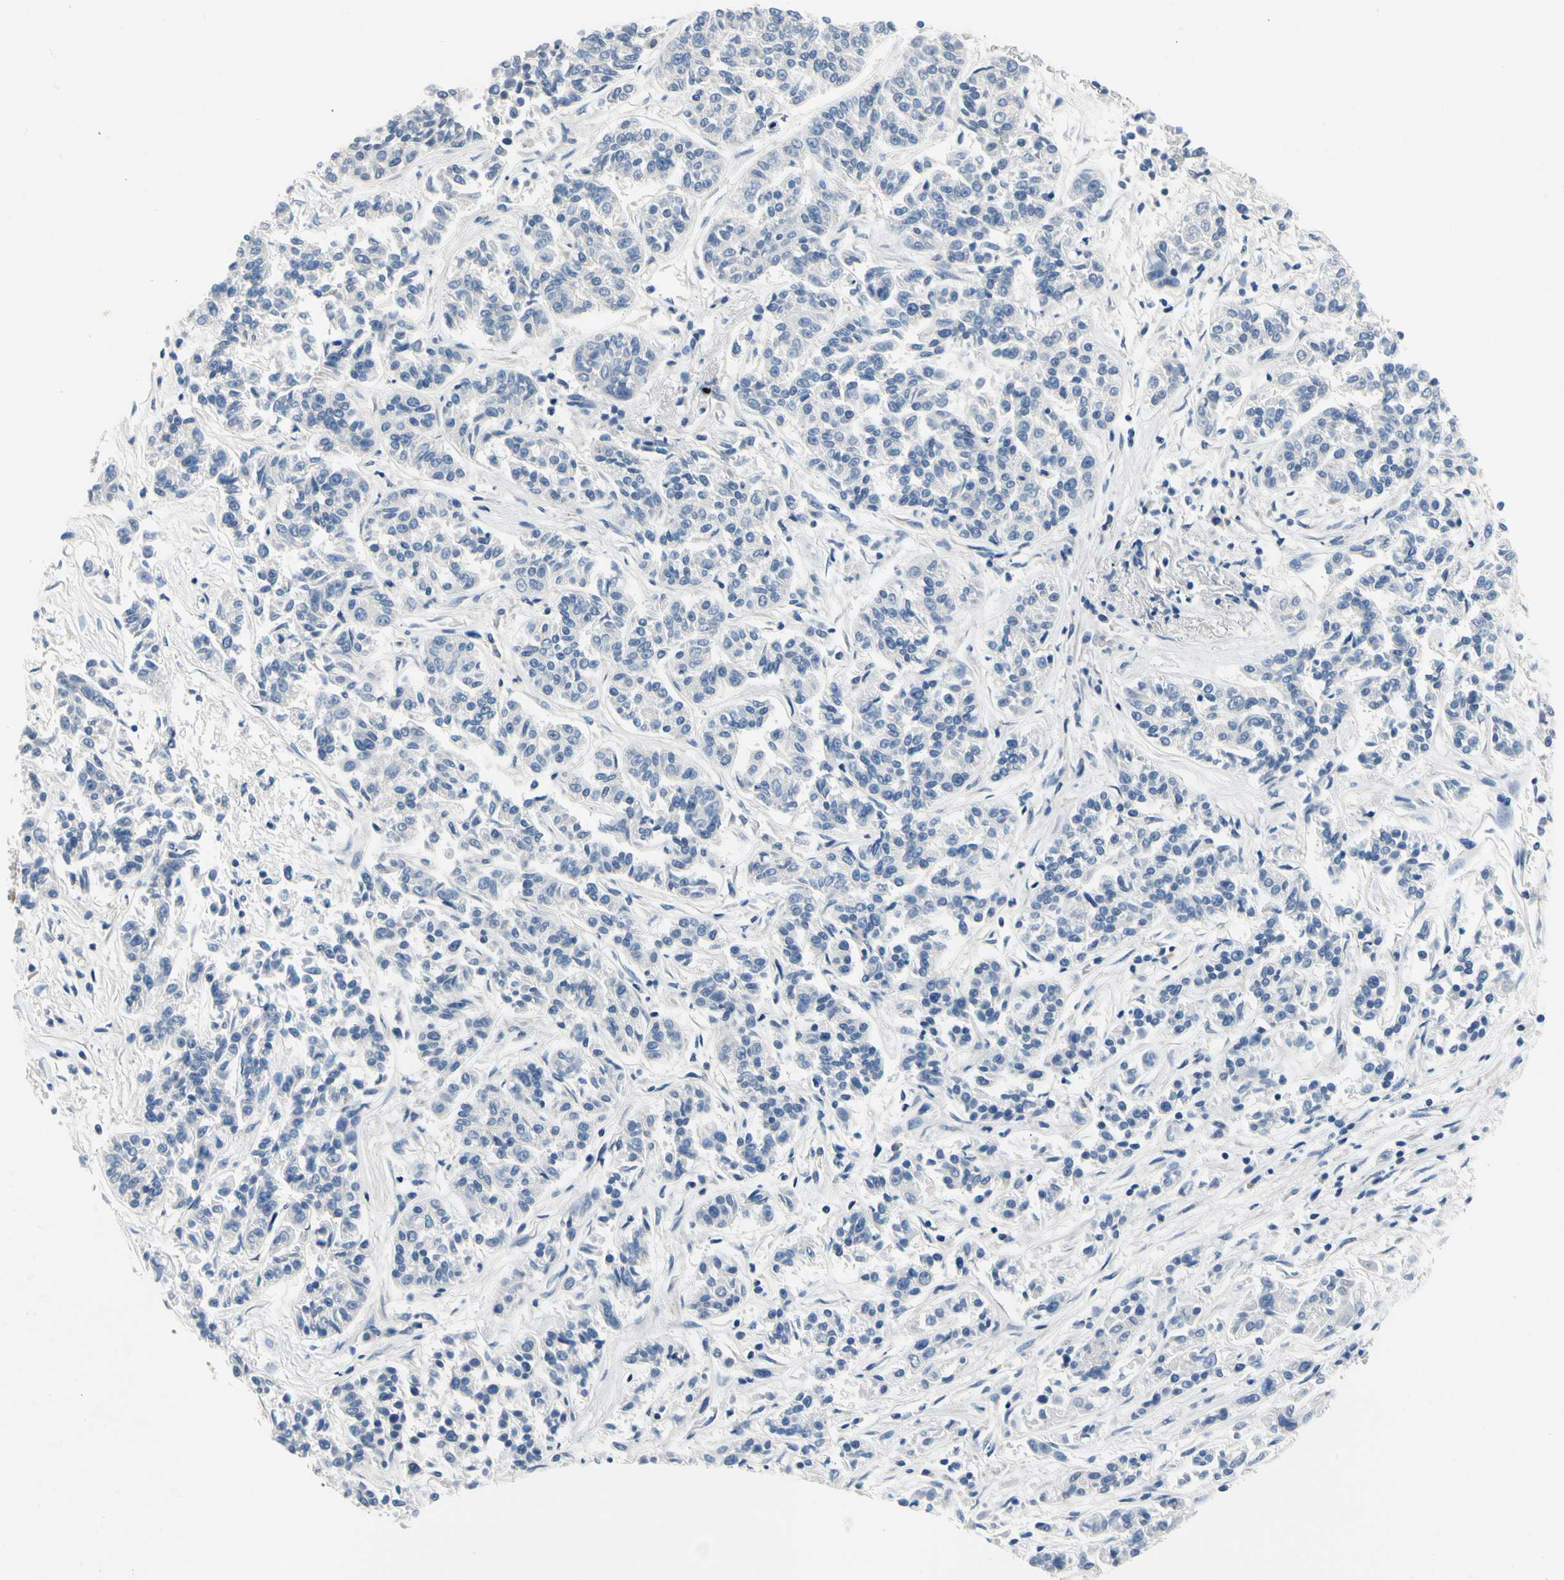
{"staining": {"intensity": "negative", "quantity": "none", "location": "none"}, "tissue": "lung cancer", "cell_type": "Tumor cells", "image_type": "cancer", "snomed": [{"axis": "morphology", "description": "Adenocarcinoma, NOS"}, {"axis": "topography", "description": "Lung"}], "caption": "An IHC photomicrograph of lung adenocarcinoma is shown. There is no staining in tumor cells of lung adenocarcinoma. (DAB IHC, high magnification).", "gene": "CA14", "patient": {"sex": "male", "age": 84}}